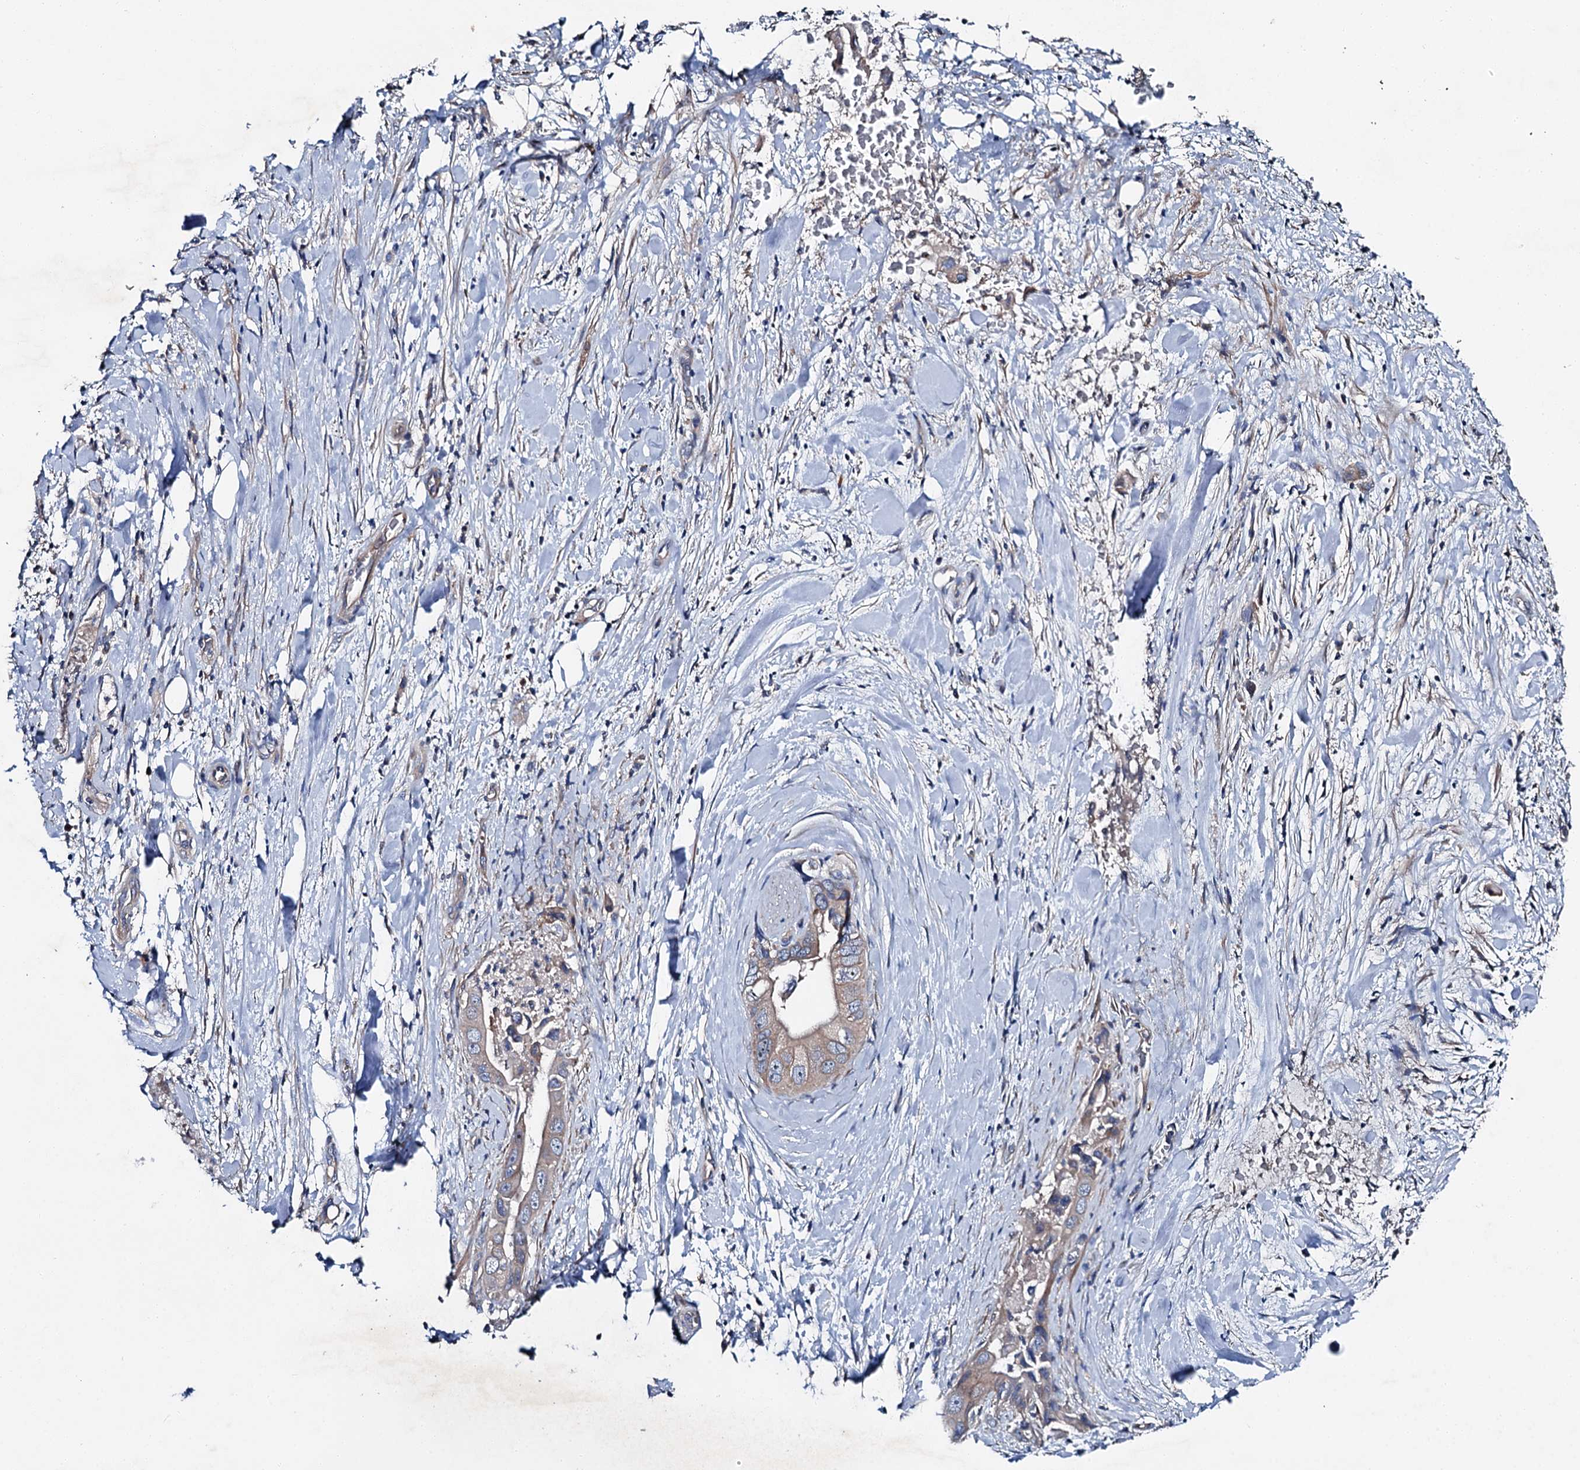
{"staining": {"intensity": "weak", "quantity": "<25%", "location": "cytoplasmic/membranous"}, "tissue": "pancreatic cancer", "cell_type": "Tumor cells", "image_type": "cancer", "snomed": [{"axis": "morphology", "description": "Adenocarcinoma, NOS"}, {"axis": "topography", "description": "Pancreas"}], "caption": "Immunohistochemical staining of human pancreatic cancer (adenocarcinoma) shows no significant staining in tumor cells. (Stains: DAB IHC with hematoxylin counter stain, Microscopy: brightfield microscopy at high magnification).", "gene": "SLC22A25", "patient": {"sex": "female", "age": 78}}